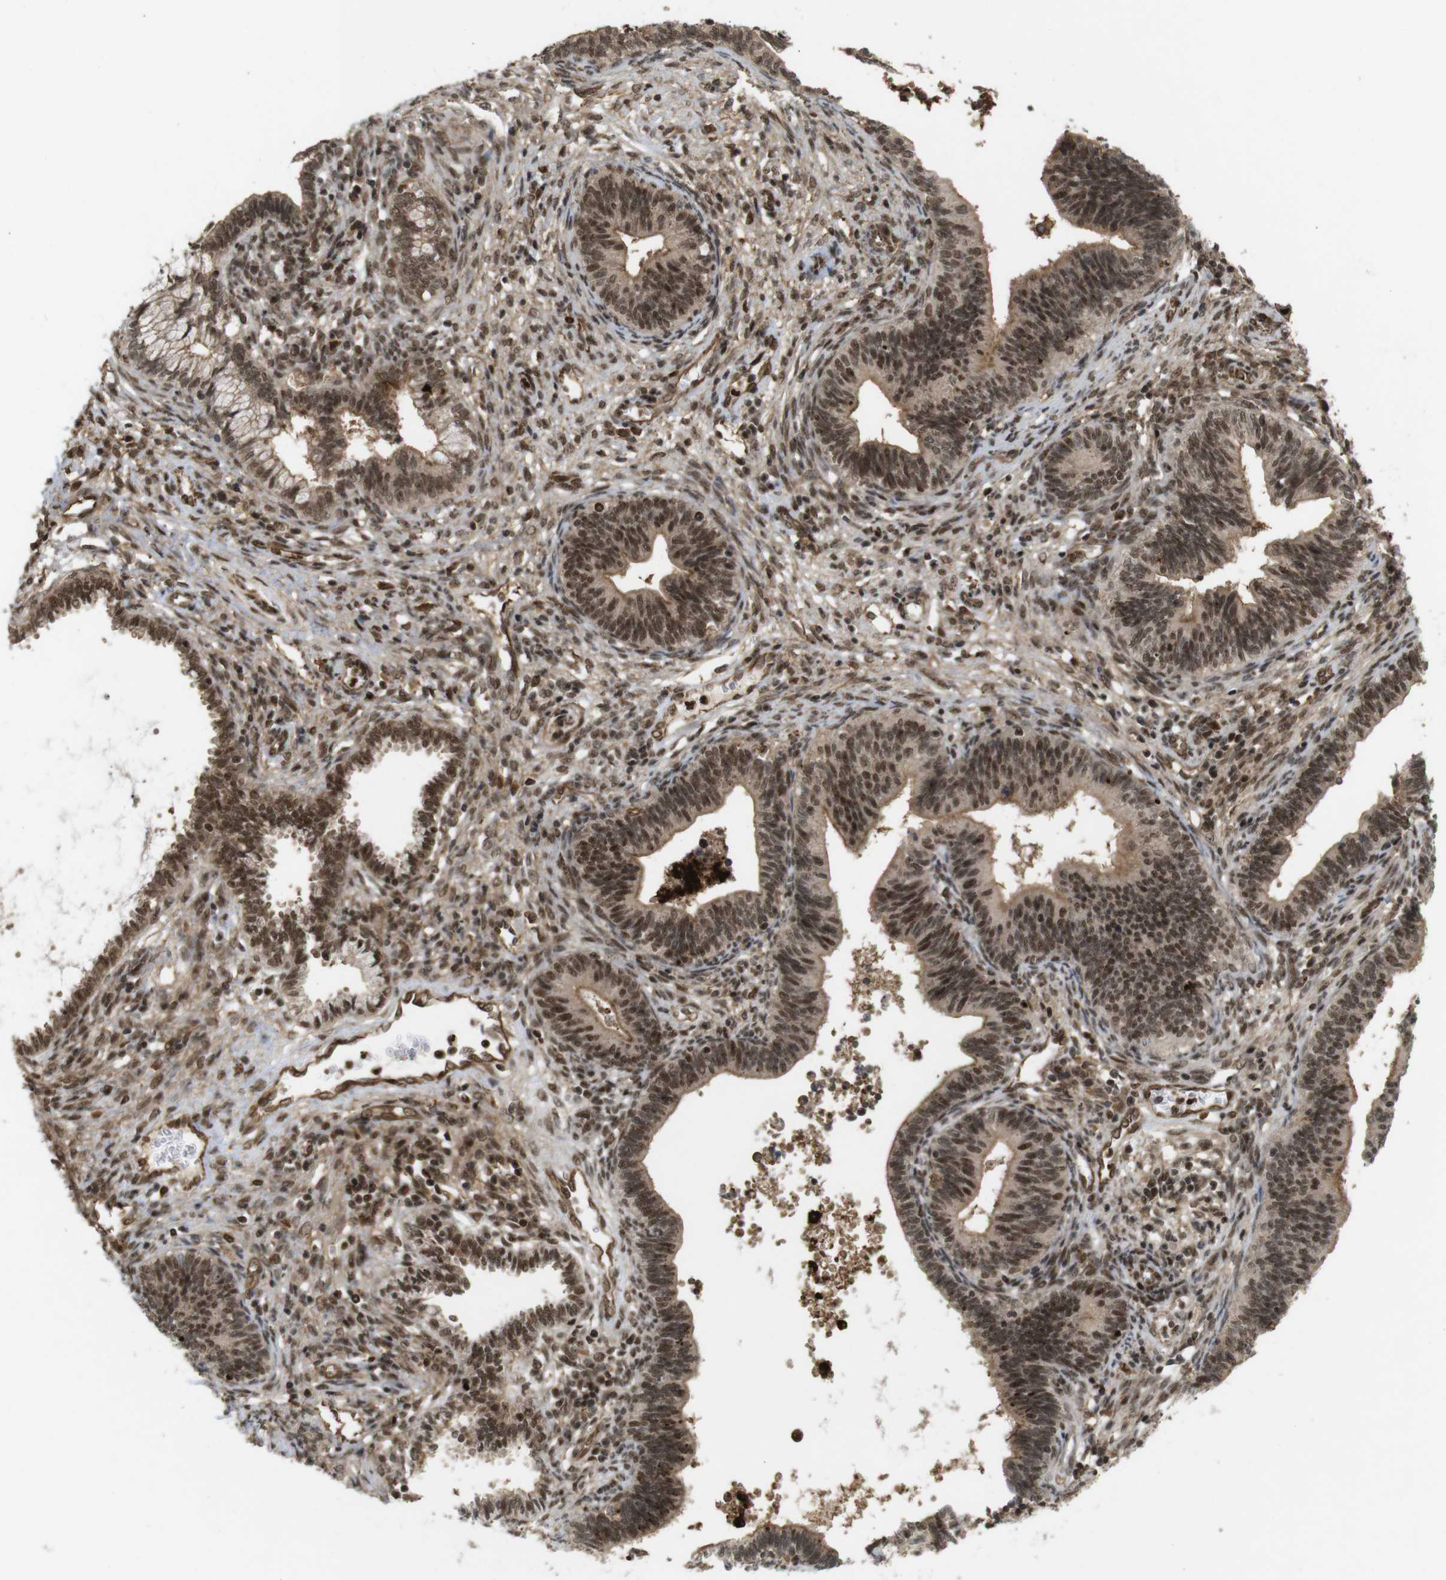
{"staining": {"intensity": "moderate", "quantity": ">75%", "location": "cytoplasmic/membranous,nuclear"}, "tissue": "cervical cancer", "cell_type": "Tumor cells", "image_type": "cancer", "snomed": [{"axis": "morphology", "description": "Adenocarcinoma, NOS"}, {"axis": "topography", "description": "Cervix"}], "caption": "Moderate cytoplasmic/membranous and nuclear expression for a protein is identified in approximately >75% of tumor cells of cervical adenocarcinoma using immunohistochemistry.", "gene": "SP2", "patient": {"sex": "female", "age": 44}}